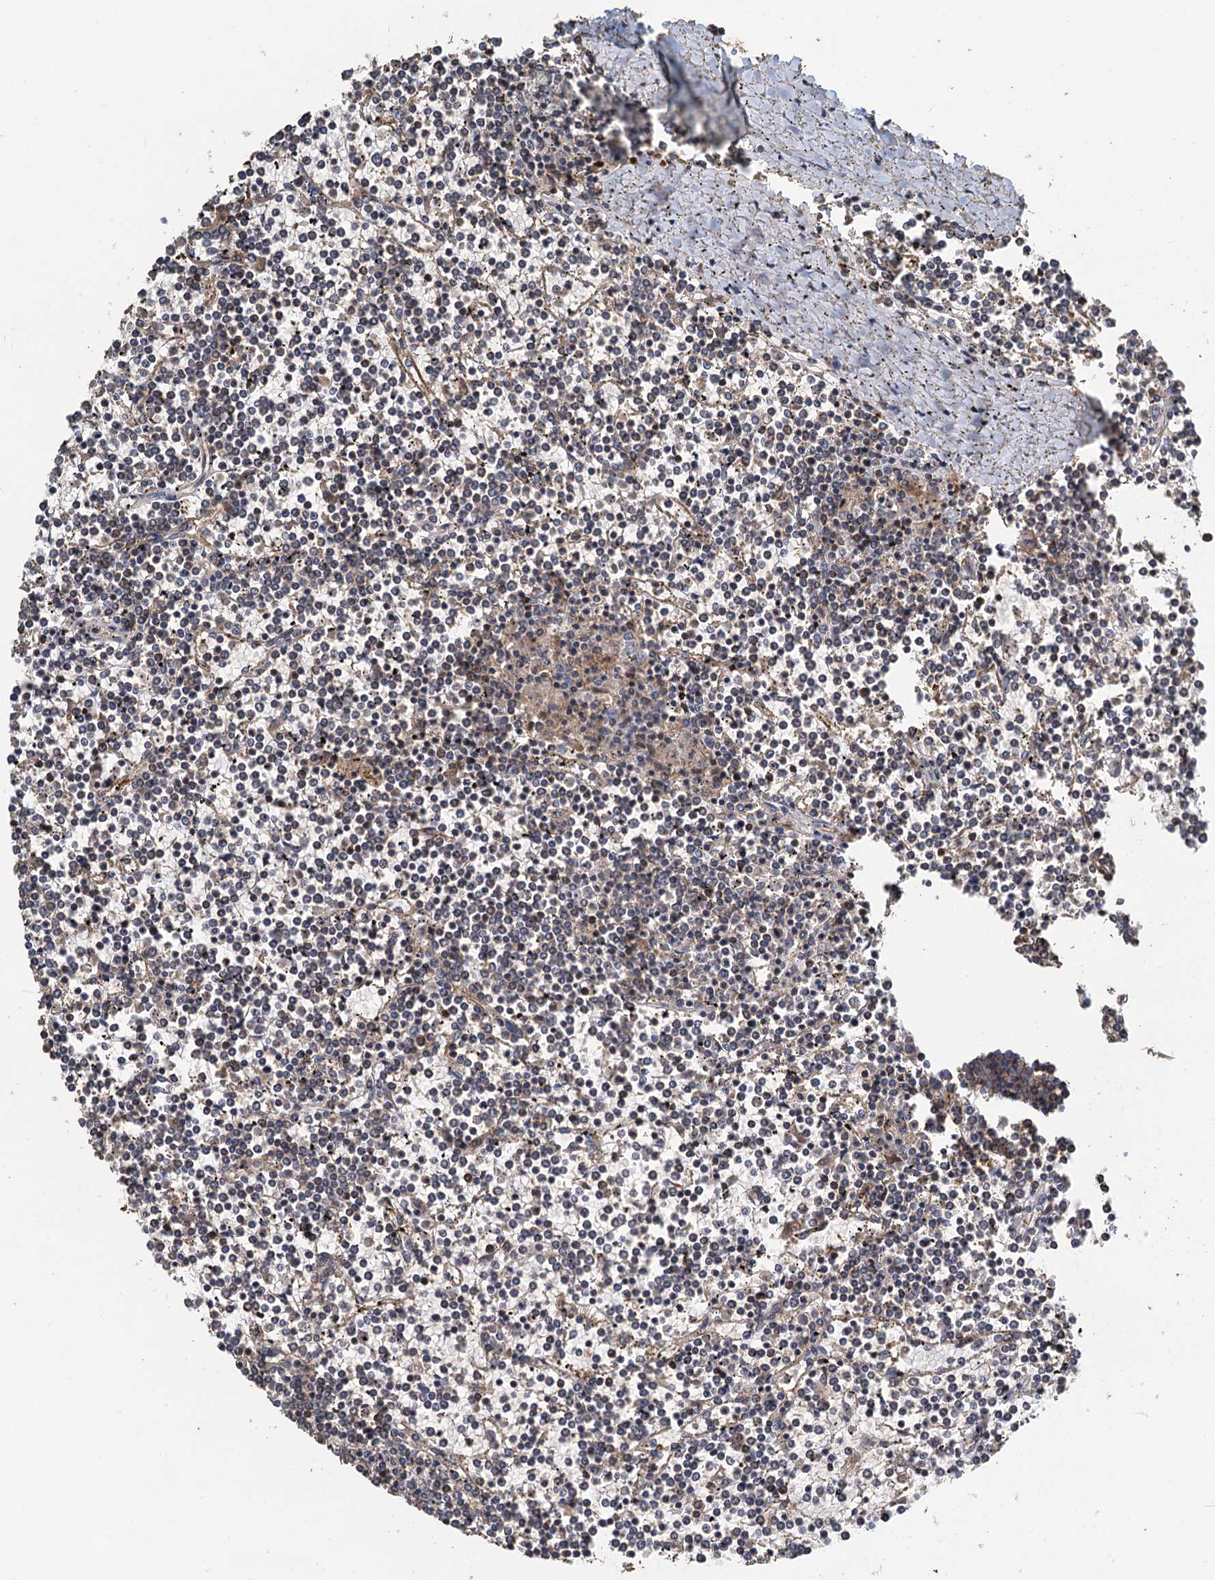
{"staining": {"intensity": "negative", "quantity": "none", "location": "none"}, "tissue": "lymphoma", "cell_type": "Tumor cells", "image_type": "cancer", "snomed": [{"axis": "morphology", "description": "Malignant lymphoma, non-Hodgkin's type, Low grade"}, {"axis": "topography", "description": "Spleen"}], "caption": "Immunohistochemistry (IHC) of human lymphoma exhibits no positivity in tumor cells. (DAB immunohistochemistry (IHC) with hematoxylin counter stain).", "gene": "SDS", "patient": {"sex": "female", "age": 19}}